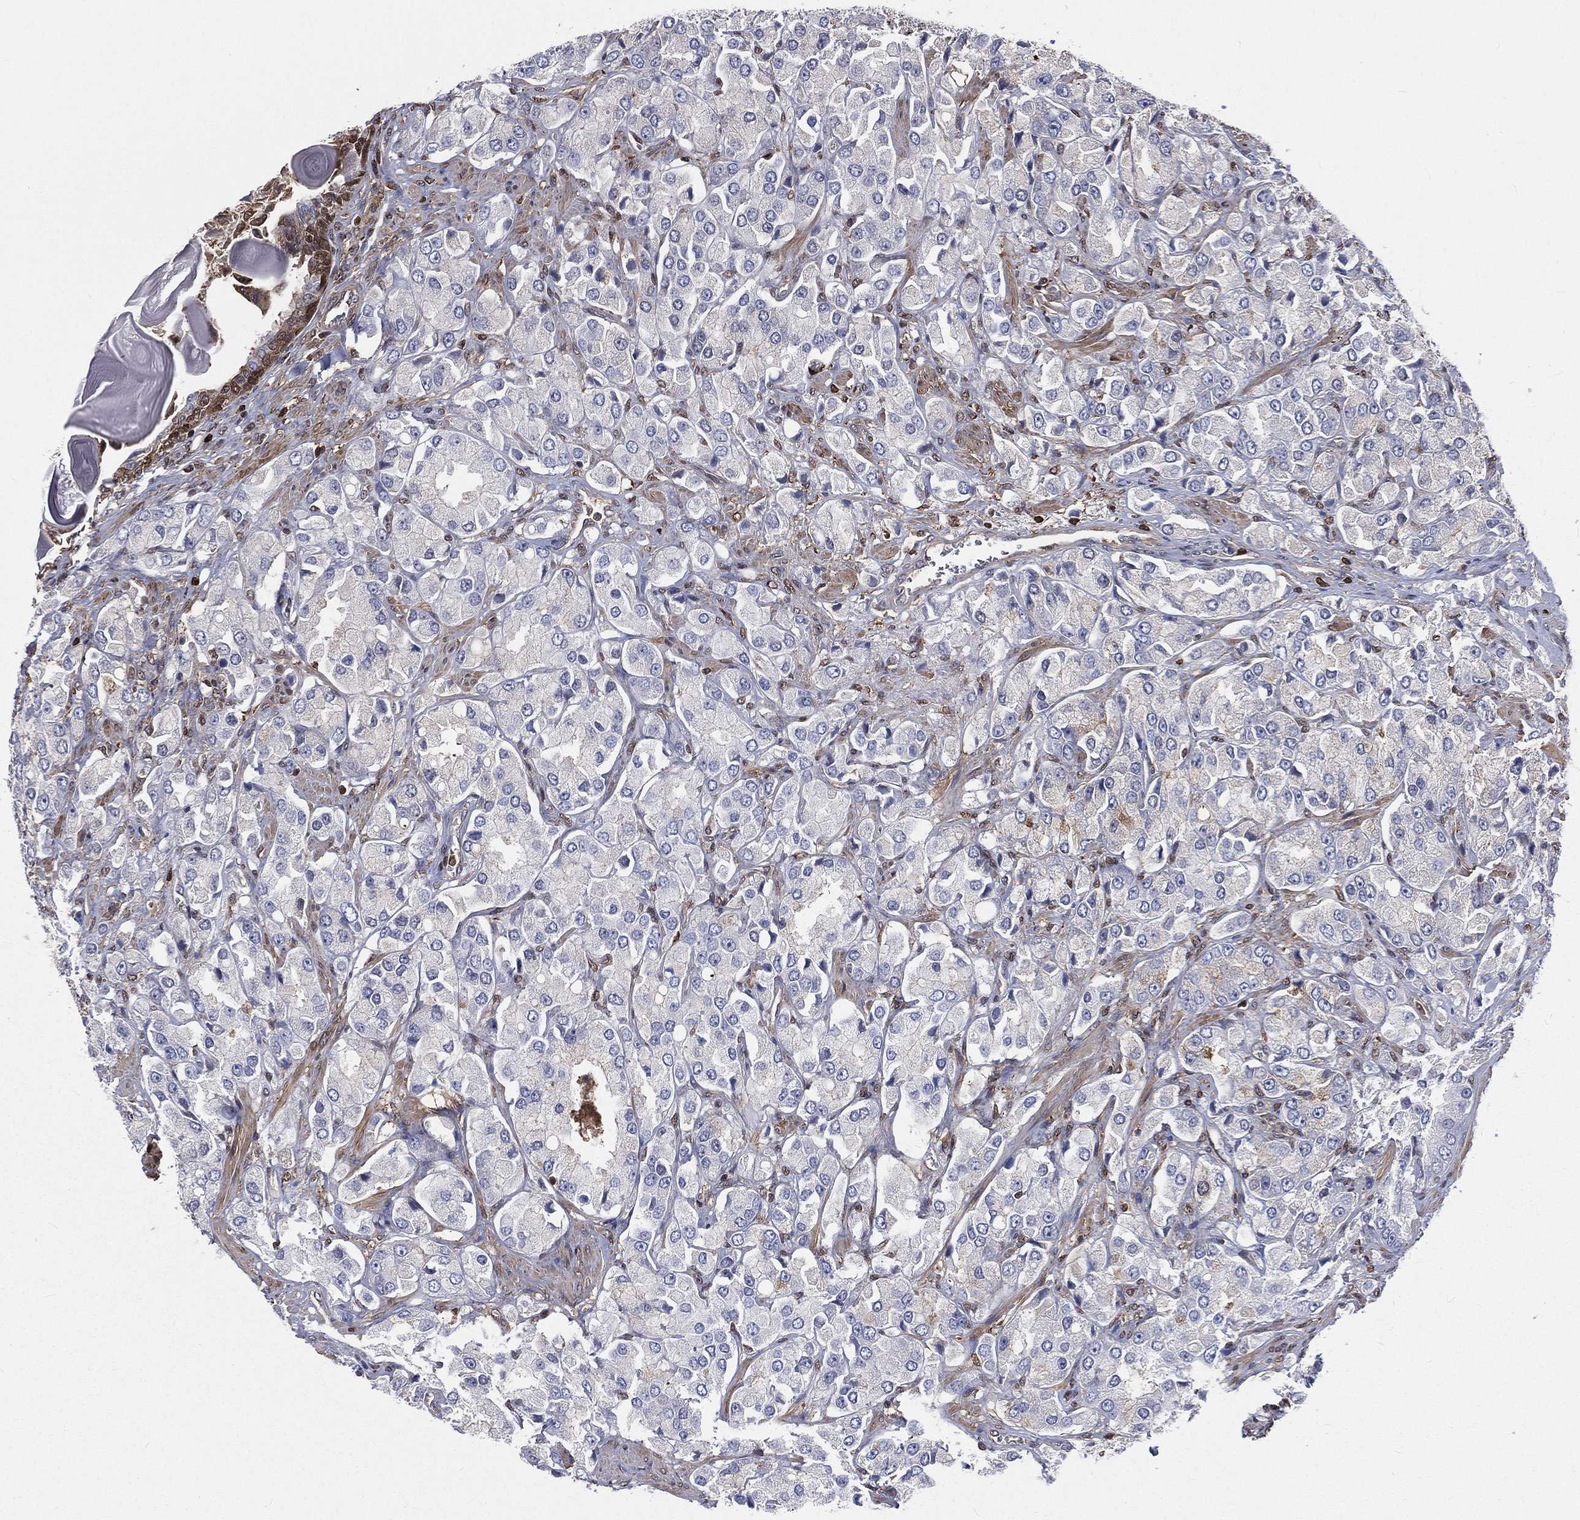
{"staining": {"intensity": "negative", "quantity": "none", "location": "none"}, "tissue": "prostate cancer", "cell_type": "Tumor cells", "image_type": "cancer", "snomed": [{"axis": "morphology", "description": "Adenocarcinoma, NOS"}, {"axis": "topography", "description": "Prostate and seminal vesicle, NOS"}, {"axis": "topography", "description": "Prostate"}], "caption": "Immunohistochemistry (IHC) micrograph of neoplastic tissue: prostate cancer stained with DAB (3,3'-diaminobenzidine) reveals no significant protein staining in tumor cells.", "gene": "TBC1D2", "patient": {"sex": "male", "age": 64}}